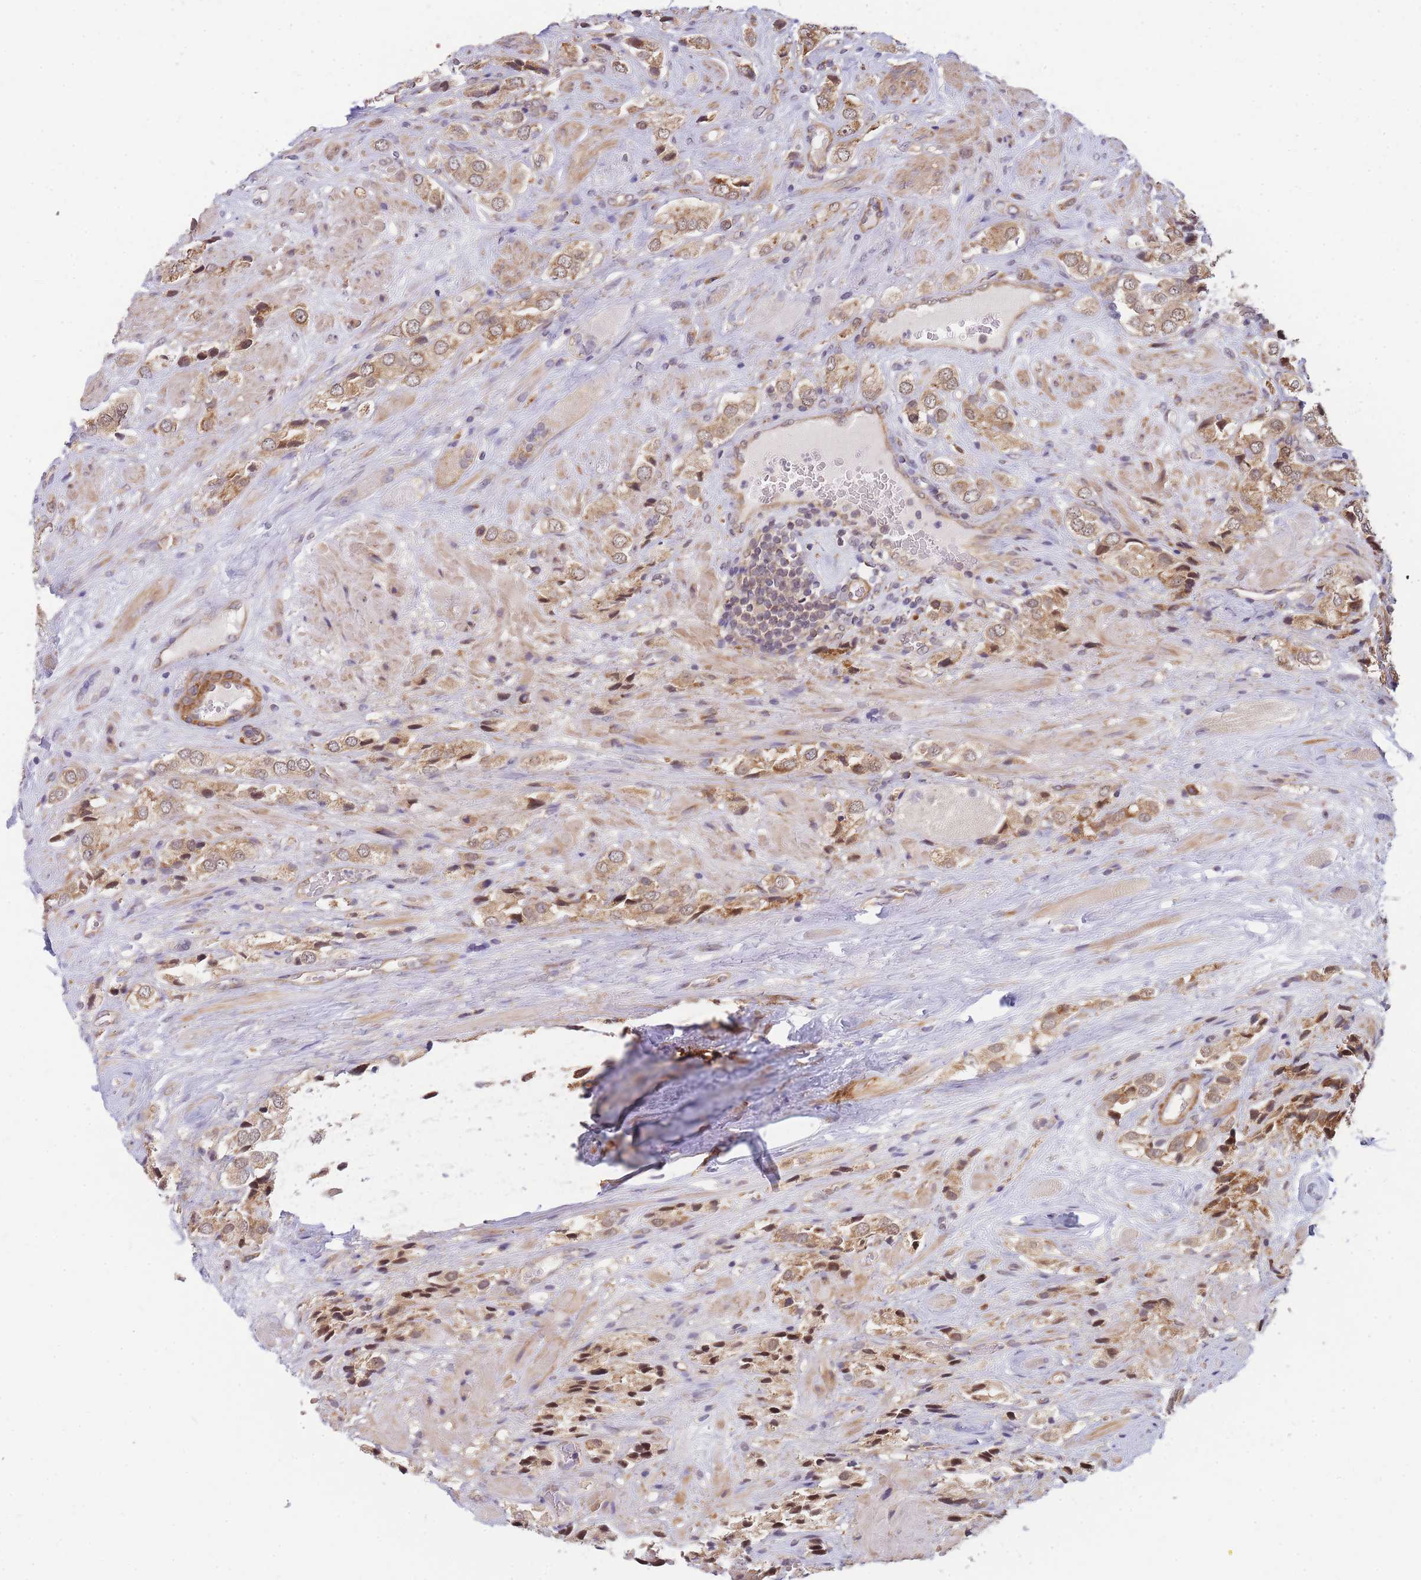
{"staining": {"intensity": "moderate", "quantity": ">75%", "location": "cytoplasmic/membranous"}, "tissue": "prostate cancer", "cell_type": "Tumor cells", "image_type": "cancer", "snomed": [{"axis": "morphology", "description": "Adenocarcinoma, High grade"}, {"axis": "topography", "description": "Prostate and seminal vesicle, NOS"}], "caption": "Adenocarcinoma (high-grade) (prostate) tissue reveals moderate cytoplasmic/membranous positivity in approximately >75% of tumor cells", "gene": "MRPL23", "patient": {"sex": "male", "age": 64}}